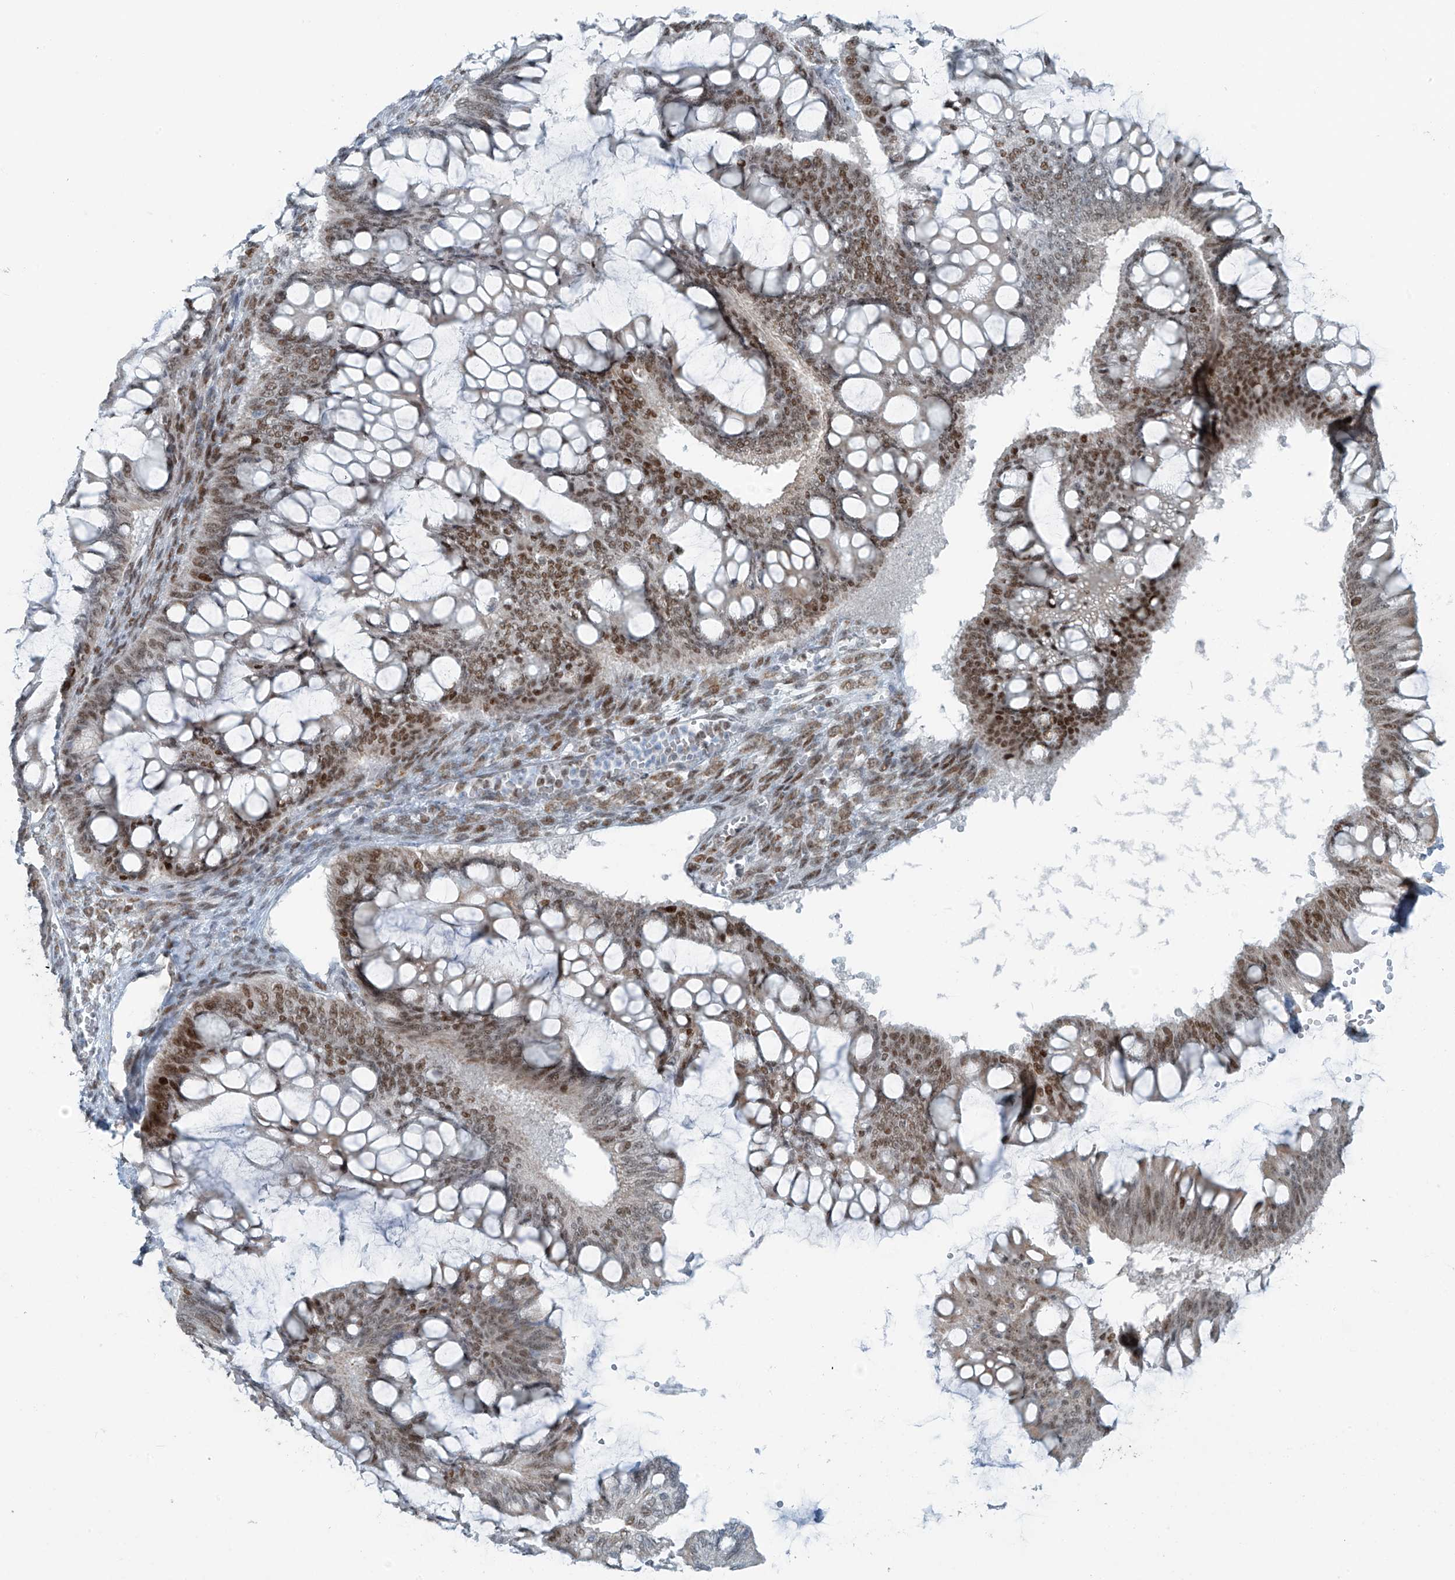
{"staining": {"intensity": "strong", "quantity": ">75%", "location": "nuclear"}, "tissue": "ovarian cancer", "cell_type": "Tumor cells", "image_type": "cancer", "snomed": [{"axis": "morphology", "description": "Cystadenocarcinoma, mucinous, NOS"}, {"axis": "topography", "description": "Ovary"}], "caption": "Immunohistochemistry (DAB (3,3'-diaminobenzidine)) staining of ovarian cancer (mucinous cystadenocarcinoma) displays strong nuclear protein positivity in approximately >75% of tumor cells.", "gene": "WRNIP1", "patient": {"sex": "female", "age": 73}}